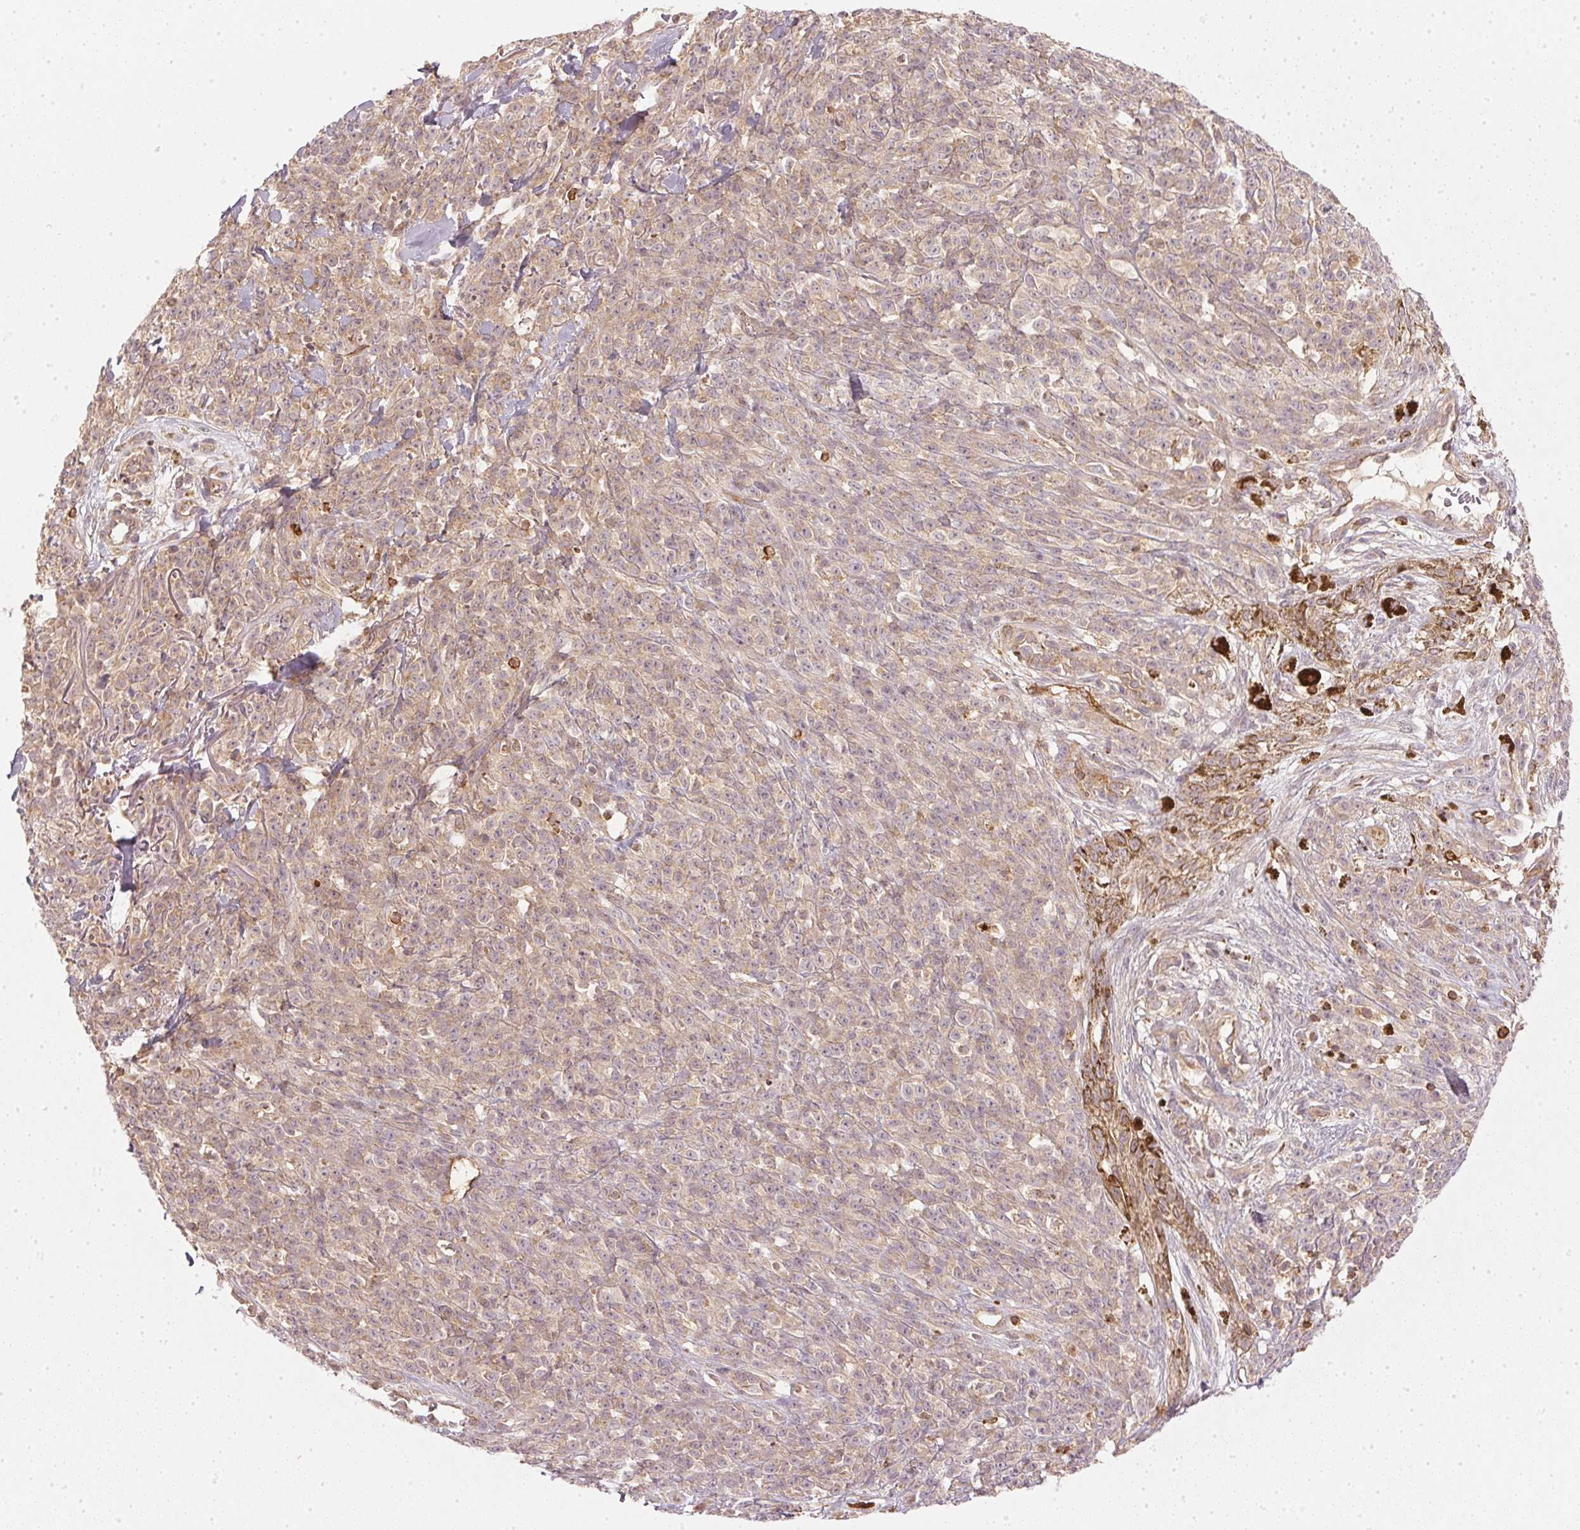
{"staining": {"intensity": "weak", "quantity": ">75%", "location": "cytoplasmic/membranous"}, "tissue": "melanoma", "cell_type": "Tumor cells", "image_type": "cancer", "snomed": [{"axis": "morphology", "description": "Malignant melanoma, NOS"}, {"axis": "topography", "description": "Skin"}, {"axis": "topography", "description": "Skin of trunk"}], "caption": "Immunohistochemical staining of human malignant melanoma displays low levels of weak cytoplasmic/membranous positivity in about >75% of tumor cells.", "gene": "NADK2", "patient": {"sex": "male", "age": 74}}